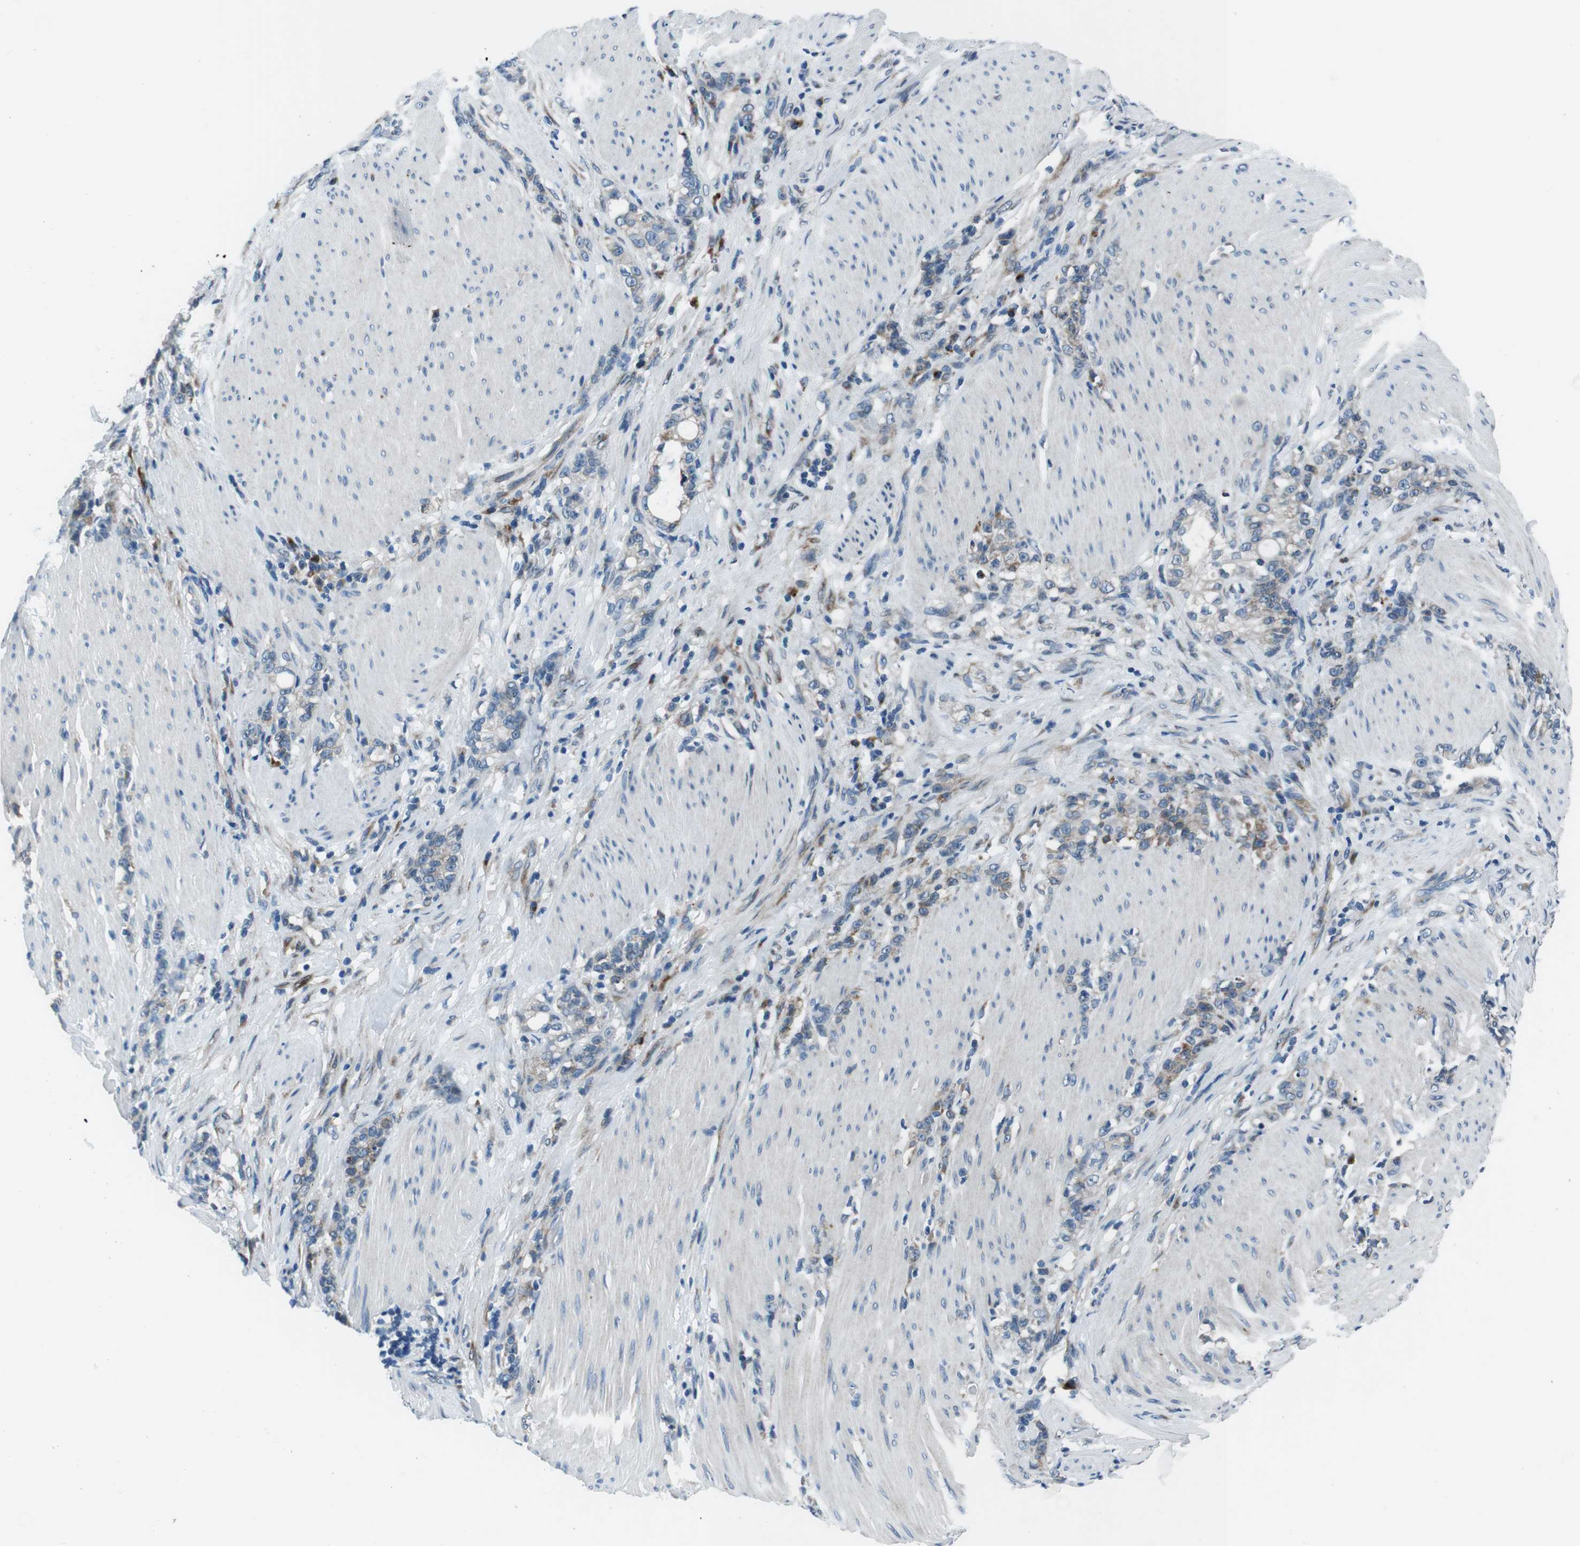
{"staining": {"intensity": "weak", "quantity": "<25%", "location": "cytoplasmic/membranous"}, "tissue": "stomach cancer", "cell_type": "Tumor cells", "image_type": "cancer", "snomed": [{"axis": "morphology", "description": "Adenocarcinoma, NOS"}, {"axis": "topography", "description": "Stomach, lower"}], "caption": "Tumor cells show no significant protein positivity in stomach adenocarcinoma.", "gene": "NUCB2", "patient": {"sex": "male", "age": 88}}